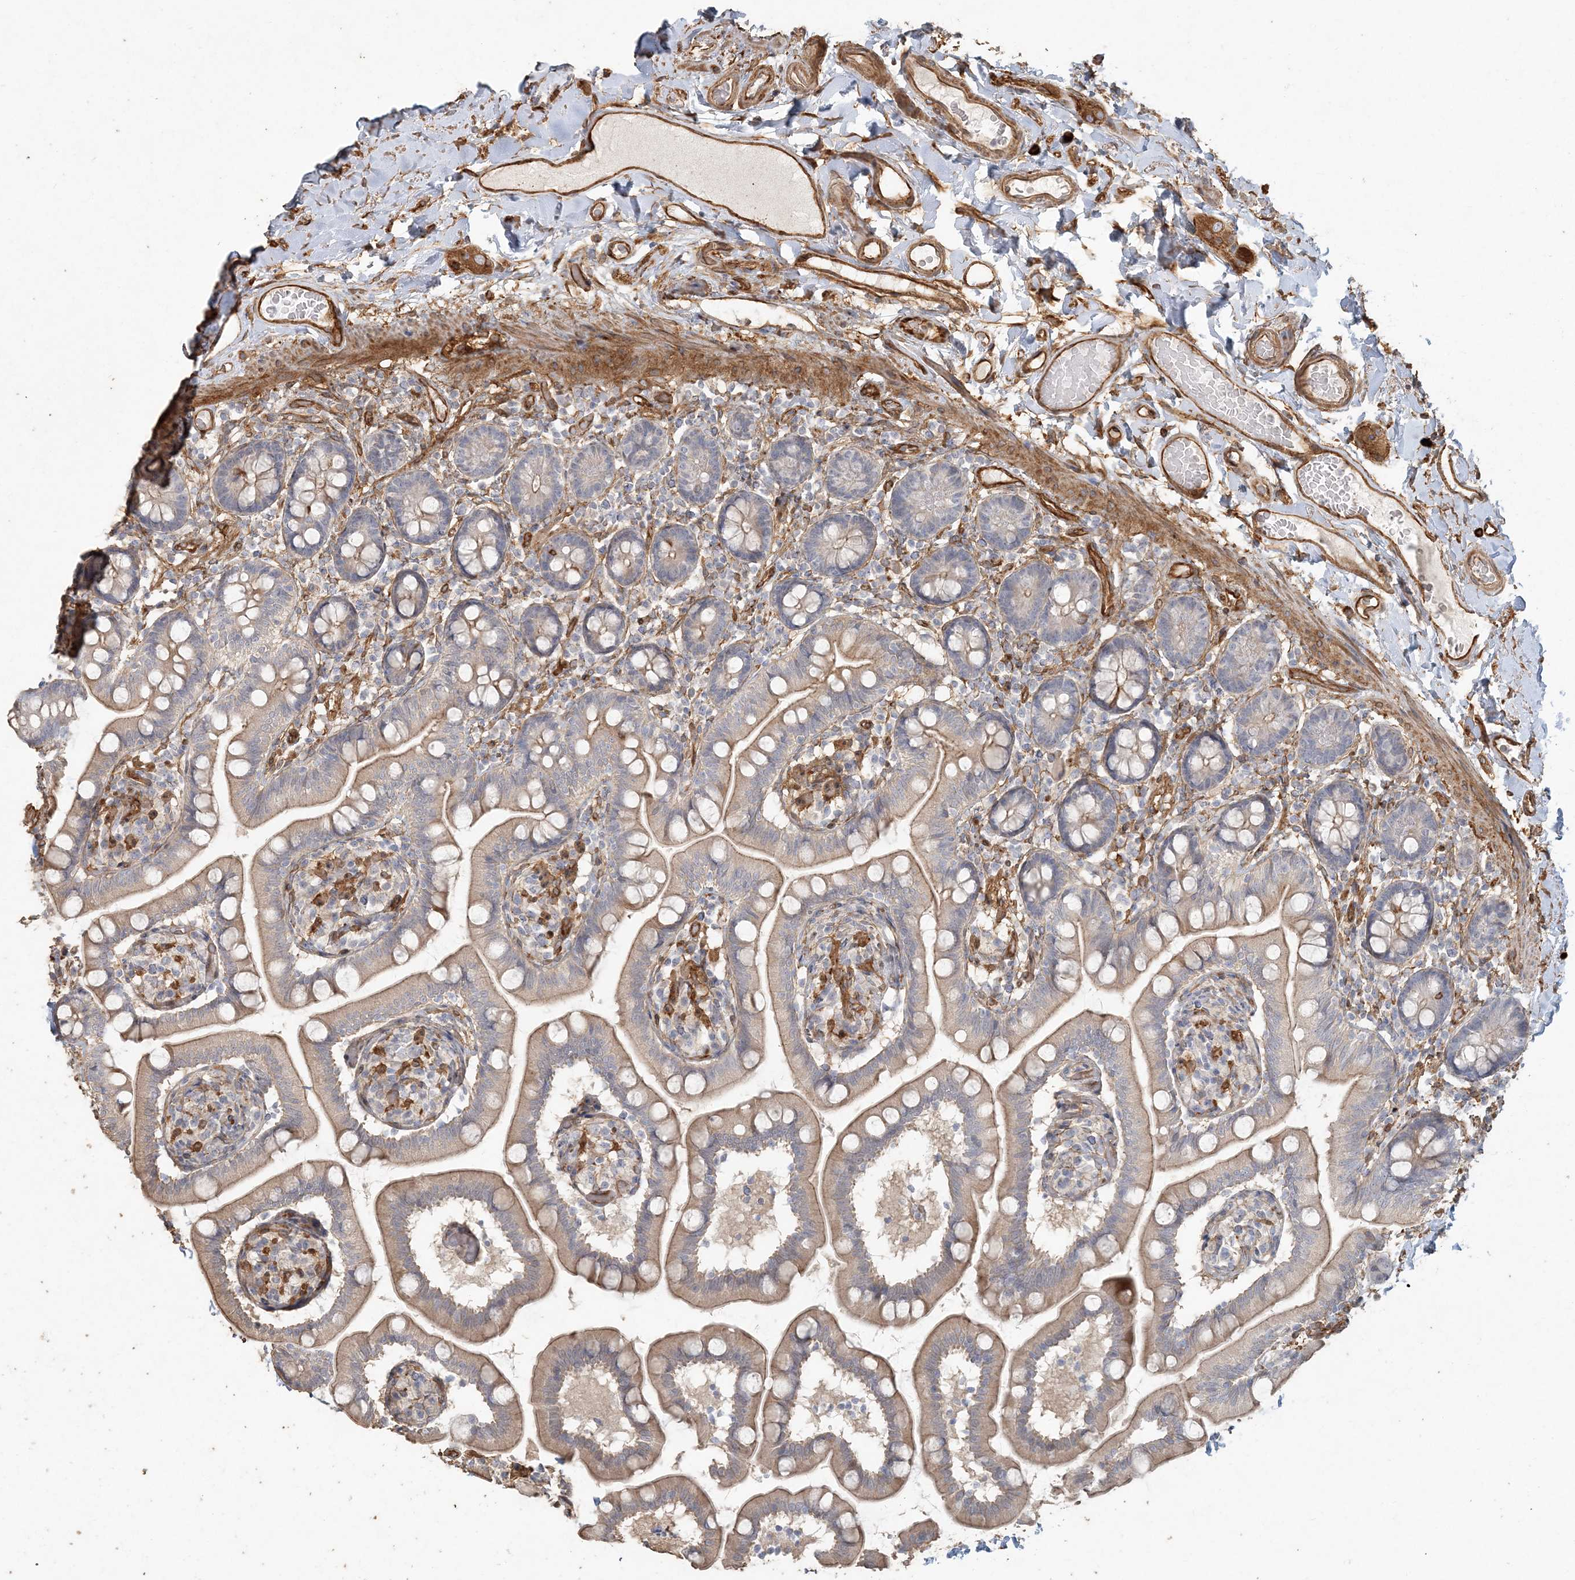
{"staining": {"intensity": "moderate", "quantity": "25%-75%", "location": "cytoplasmic/membranous"}, "tissue": "small intestine", "cell_type": "Glandular cells", "image_type": "normal", "snomed": [{"axis": "morphology", "description": "Normal tissue, NOS"}, {"axis": "topography", "description": "Small intestine"}], "caption": "Immunohistochemistry (IHC) micrograph of unremarkable small intestine: human small intestine stained using immunohistochemistry demonstrates medium levels of moderate protein expression localized specifically in the cytoplasmic/membranous of glandular cells, appearing as a cytoplasmic/membranous brown color.", "gene": "RNF145", "patient": {"sex": "female", "age": 64}}